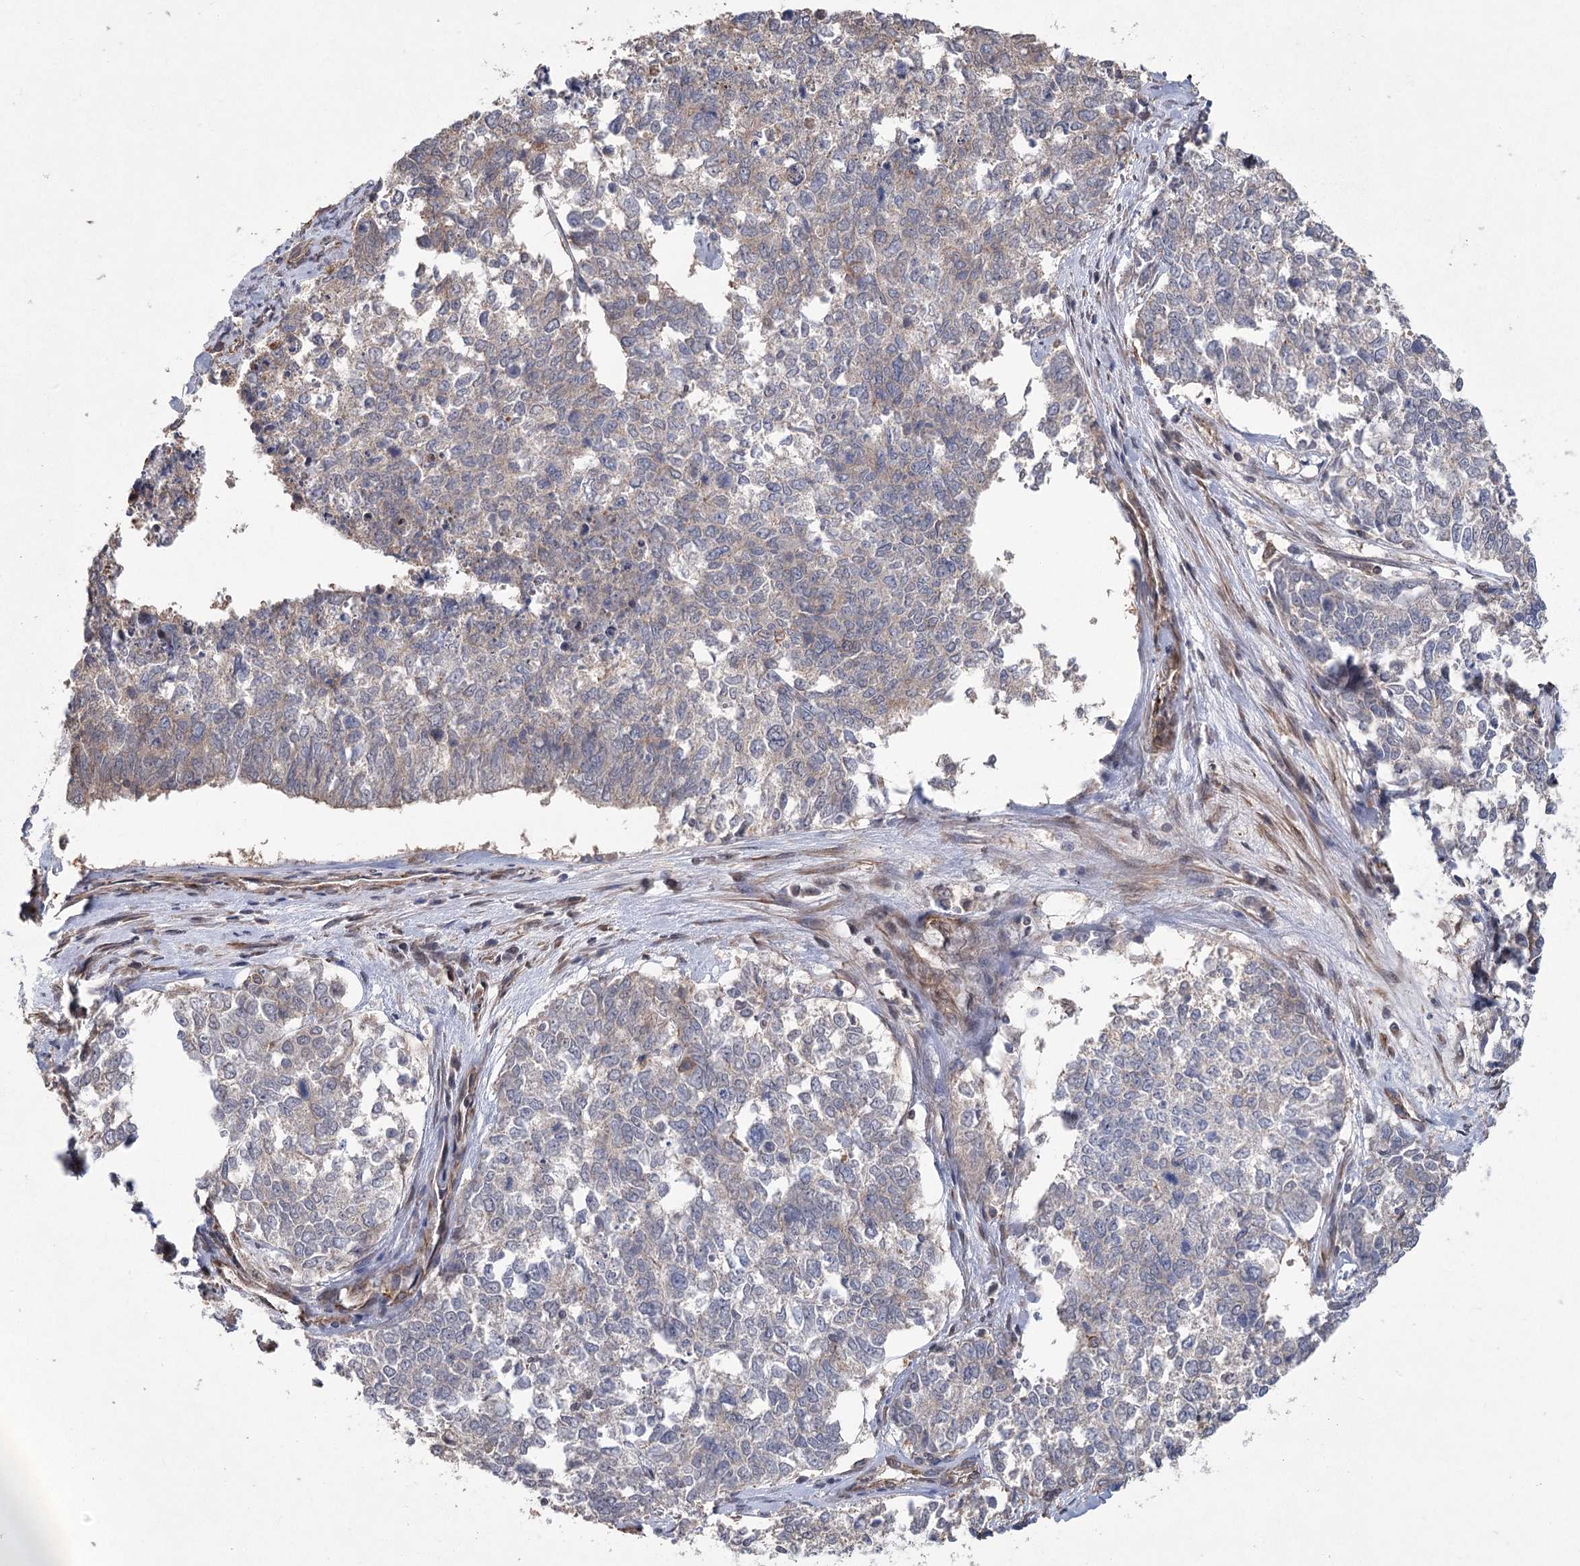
{"staining": {"intensity": "weak", "quantity": "<25%", "location": "cytoplasmic/membranous"}, "tissue": "cervical cancer", "cell_type": "Tumor cells", "image_type": "cancer", "snomed": [{"axis": "morphology", "description": "Squamous cell carcinoma, NOS"}, {"axis": "topography", "description": "Cervix"}], "caption": "Tumor cells are negative for protein expression in human cervical cancer.", "gene": "RWDD4", "patient": {"sex": "female", "age": 63}}